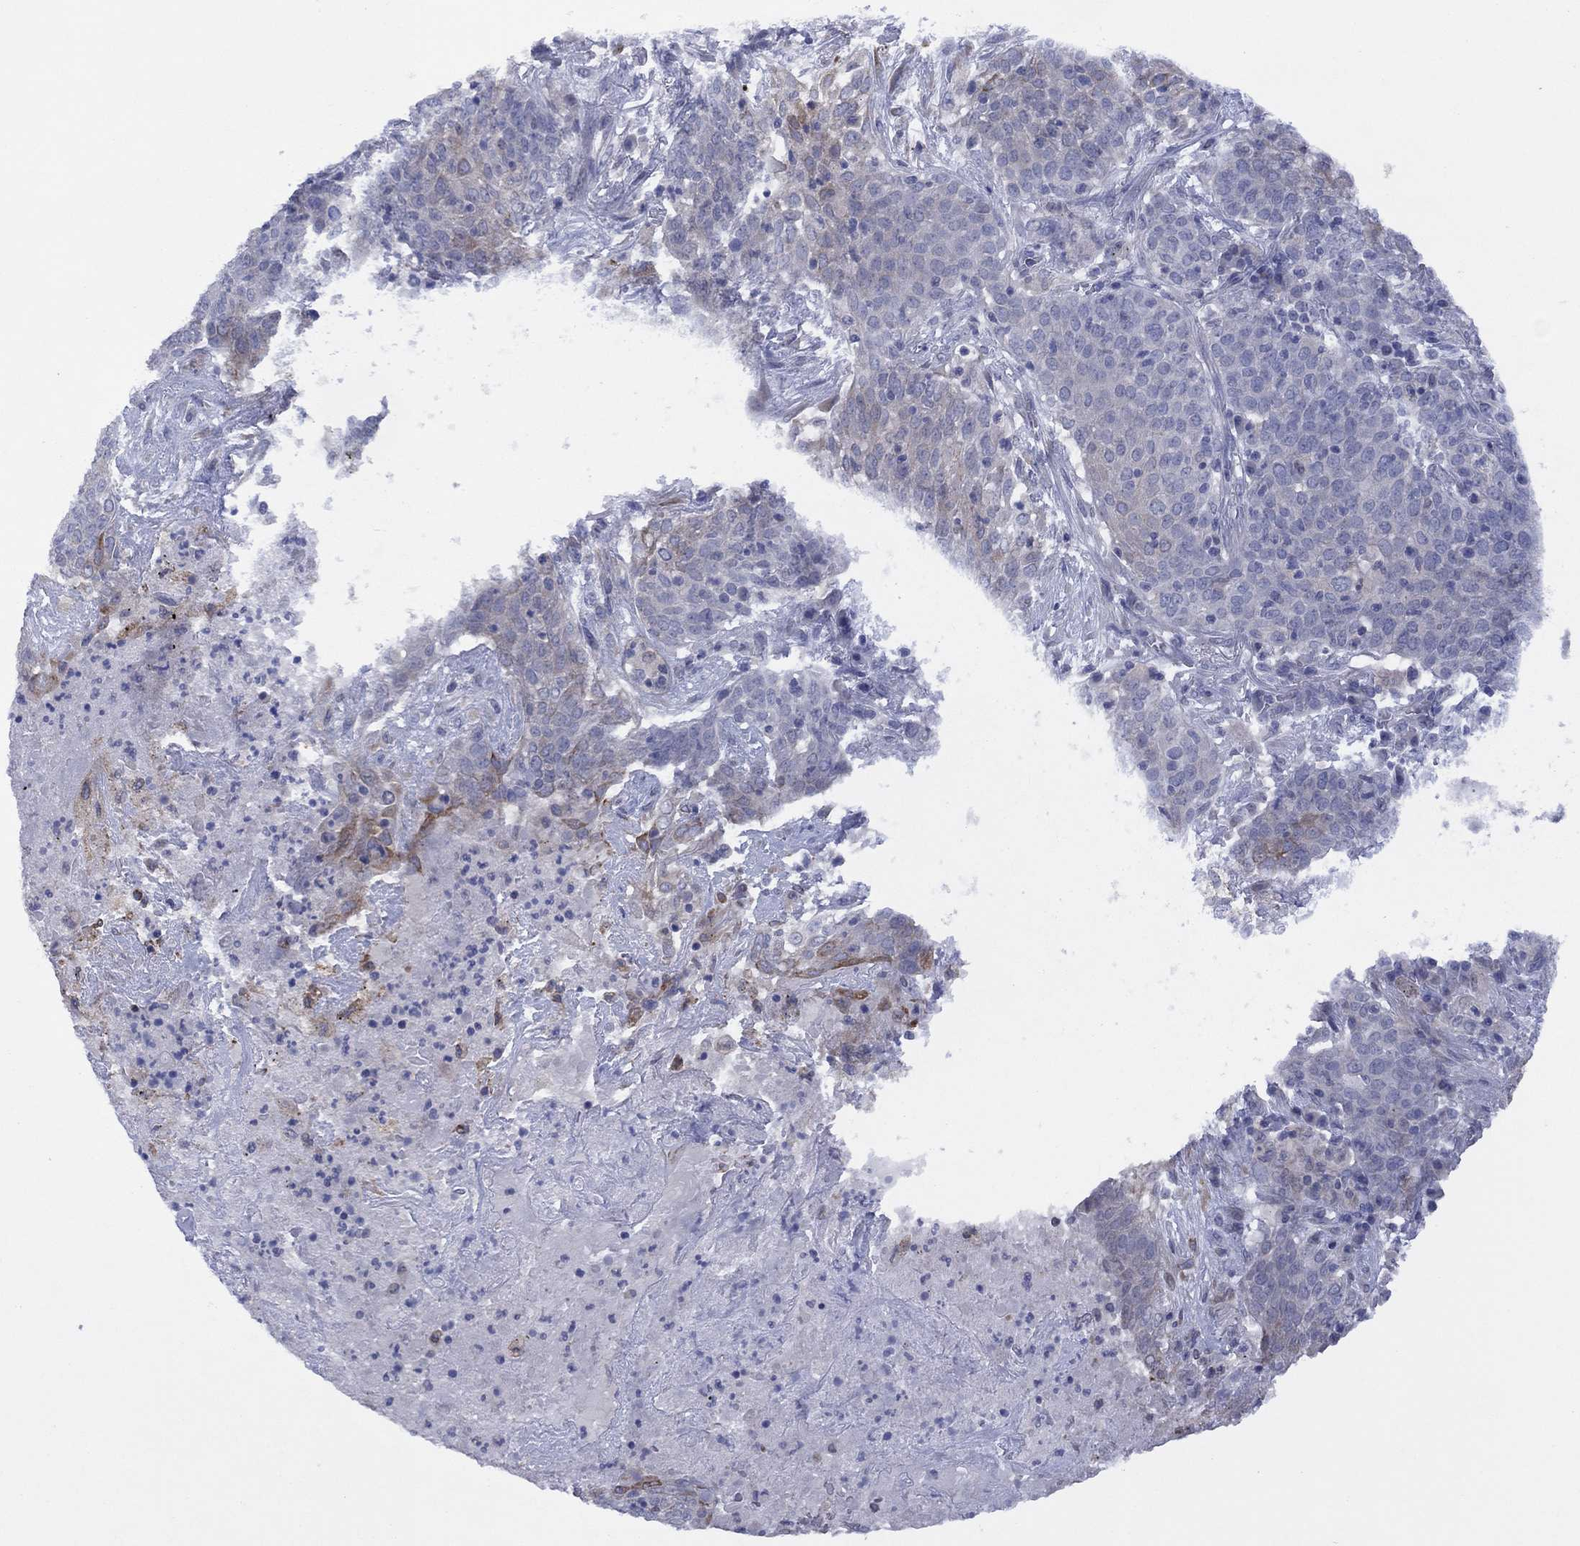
{"staining": {"intensity": "strong", "quantity": "<25%", "location": "cytoplasmic/membranous"}, "tissue": "lung cancer", "cell_type": "Tumor cells", "image_type": "cancer", "snomed": [{"axis": "morphology", "description": "Squamous cell carcinoma, NOS"}, {"axis": "topography", "description": "Lung"}], "caption": "A high-resolution image shows immunohistochemistry staining of lung cancer, which demonstrates strong cytoplasmic/membranous staining in about <25% of tumor cells.", "gene": "CYP2B6", "patient": {"sex": "male", "age": 82}}